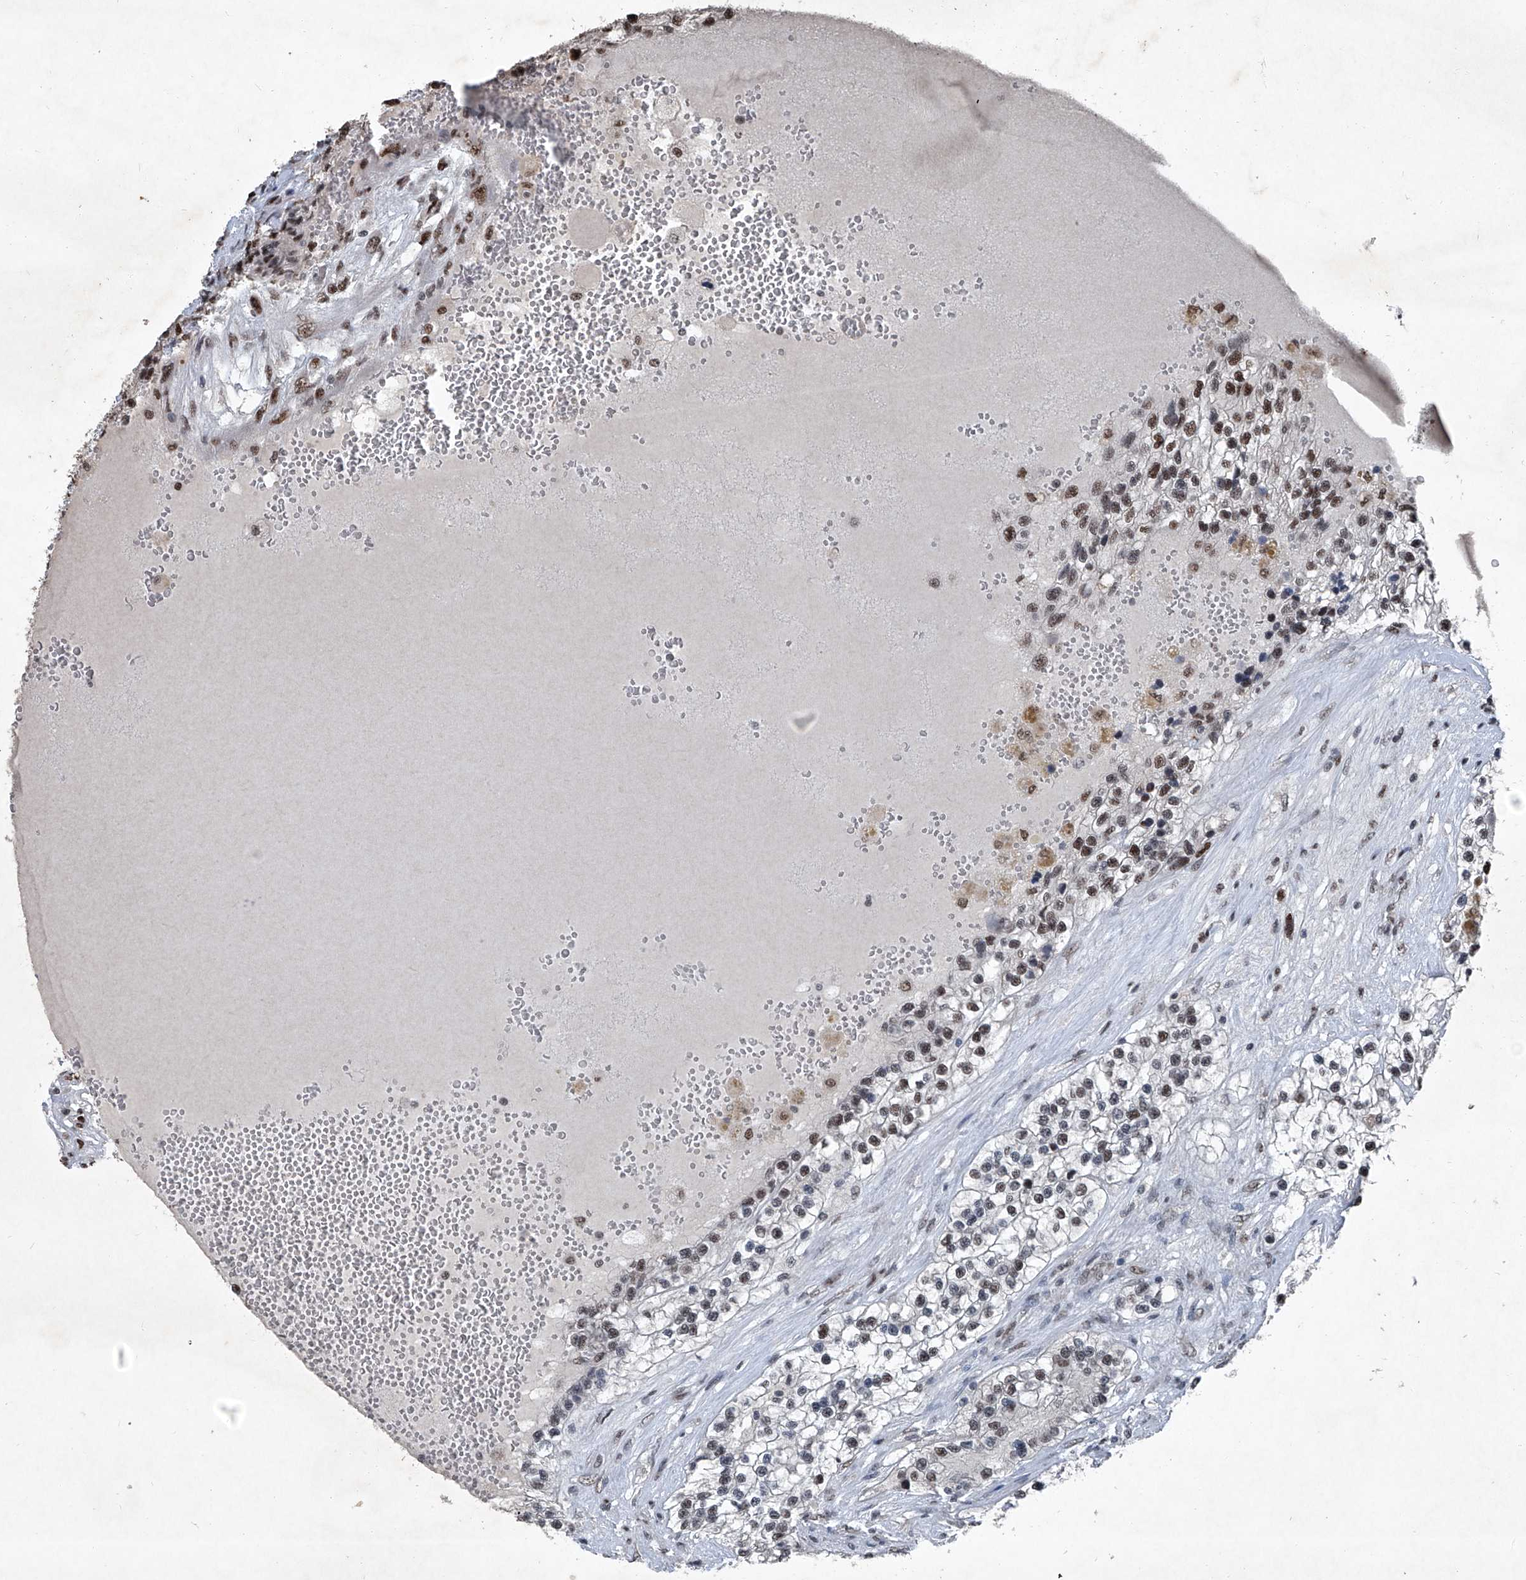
{"staining": {"intensity": "strong", "quantity": "25%-75%", "location": "nuclear"}, "tissue": "renal cancer", "cell_type": "Tumor cells", "image_type": "cancer", "snomed": [{"axis": "morphology", "description": "Adenocarcinoma, NOS"}, {"axis": "topography", "description": "Kidney"}], "caption": "Immunohistochemical staining of human renal adenocarcinoma shows high levels of strong nuclear protein positivity in approximately 25%-75% of tumor cells.", "gene": "DDX39B", "patient": {"sex": "female", "age": 57}}